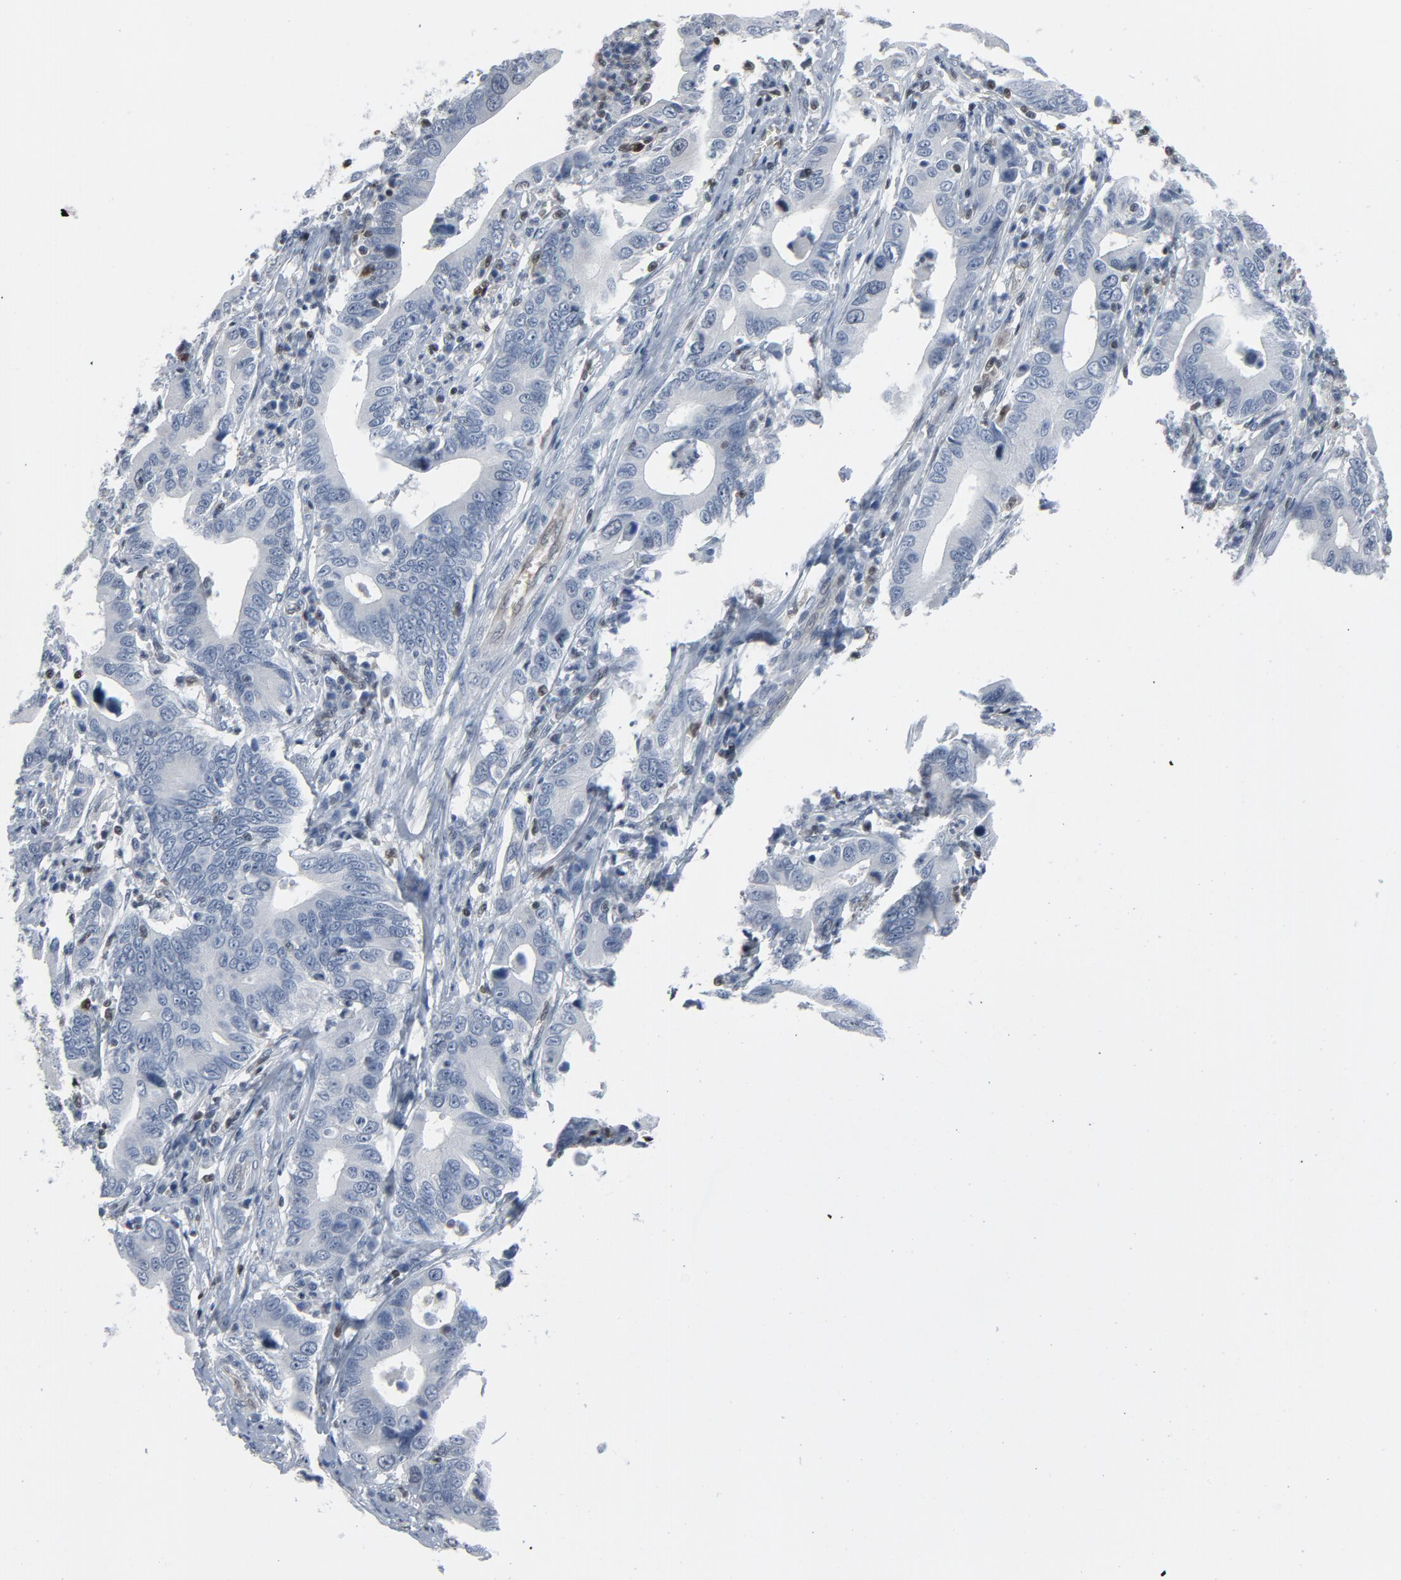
{"staining": {"intensity": "negative", "quantity": "none", "location": "none"}, "tissue": "stomach cancer", "cell_type": "Tumor cells", "image_type": "cancer", "snomed": [{"axis": "morphology", "description": "Adenocarcinoma, NOS"}, {"axis": "topography", "description": "Stomach, upper"}], "caption": "IHC histopathology image of human stomach cancer stained for a protein (brown), which reveals no positivity in tumor cells.", "gene": "STAT5A", "patient": {"sex": "male", "age": 63}}